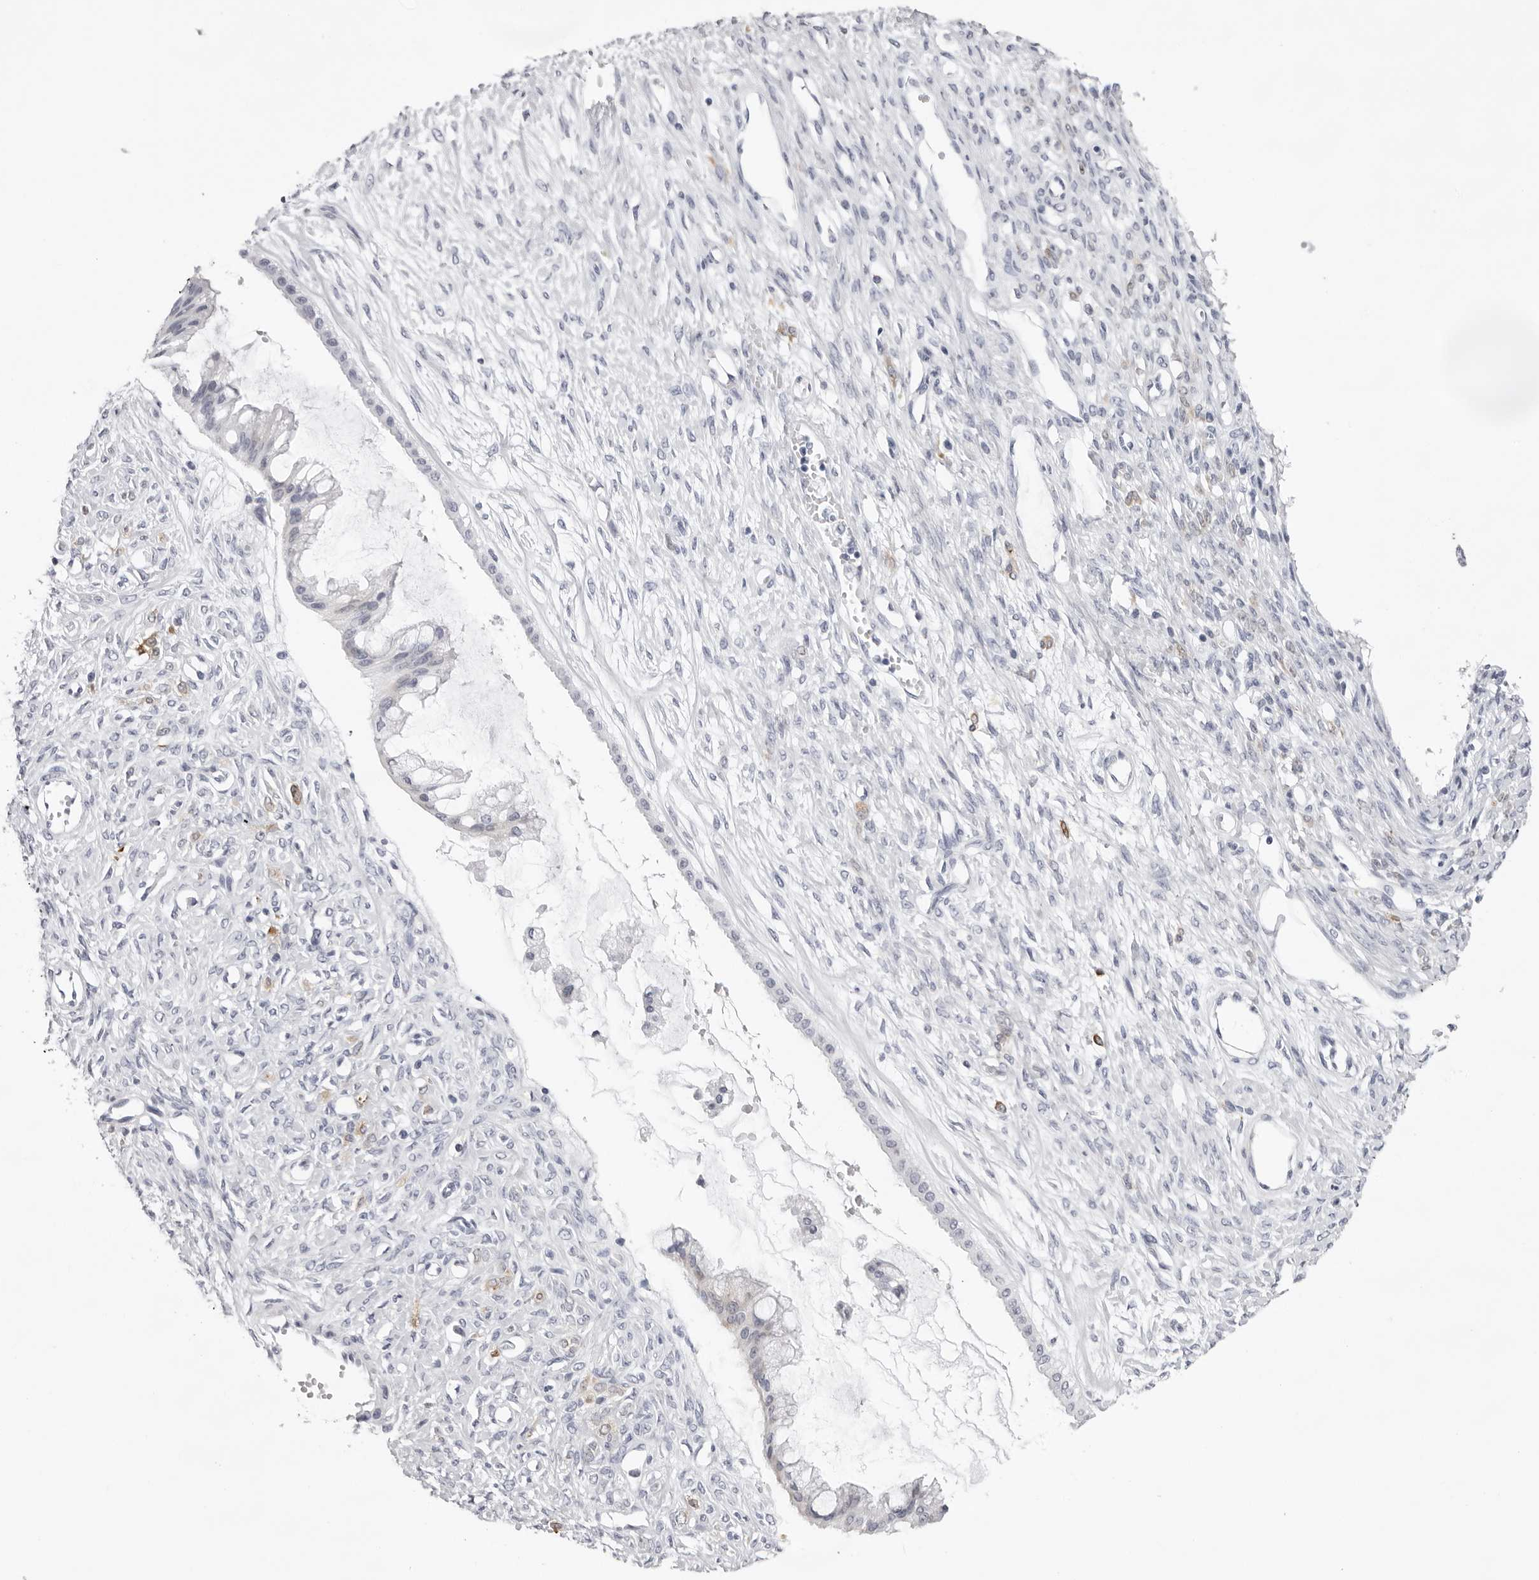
{"staining": {"intensity": "negative", "quantity": "none", "location": "none"}, "tissue": "ovarian cancer", "cell_type": "Tumor cells", "image_type": "cancer", "snomed": [{"axis": "morphology", "description": "Cystadenocarcinoma, mucinous, NOS"}, {"axis": "topography", "description": "Ovary"}], "caption": "Mucinous cystadenocarcinoma (ovarian) was stained to show a protein in brown. There is no significant positivity in tumor cells.", "gene": "SMIM2", "patient": {"sex": "female", "age": 73}}